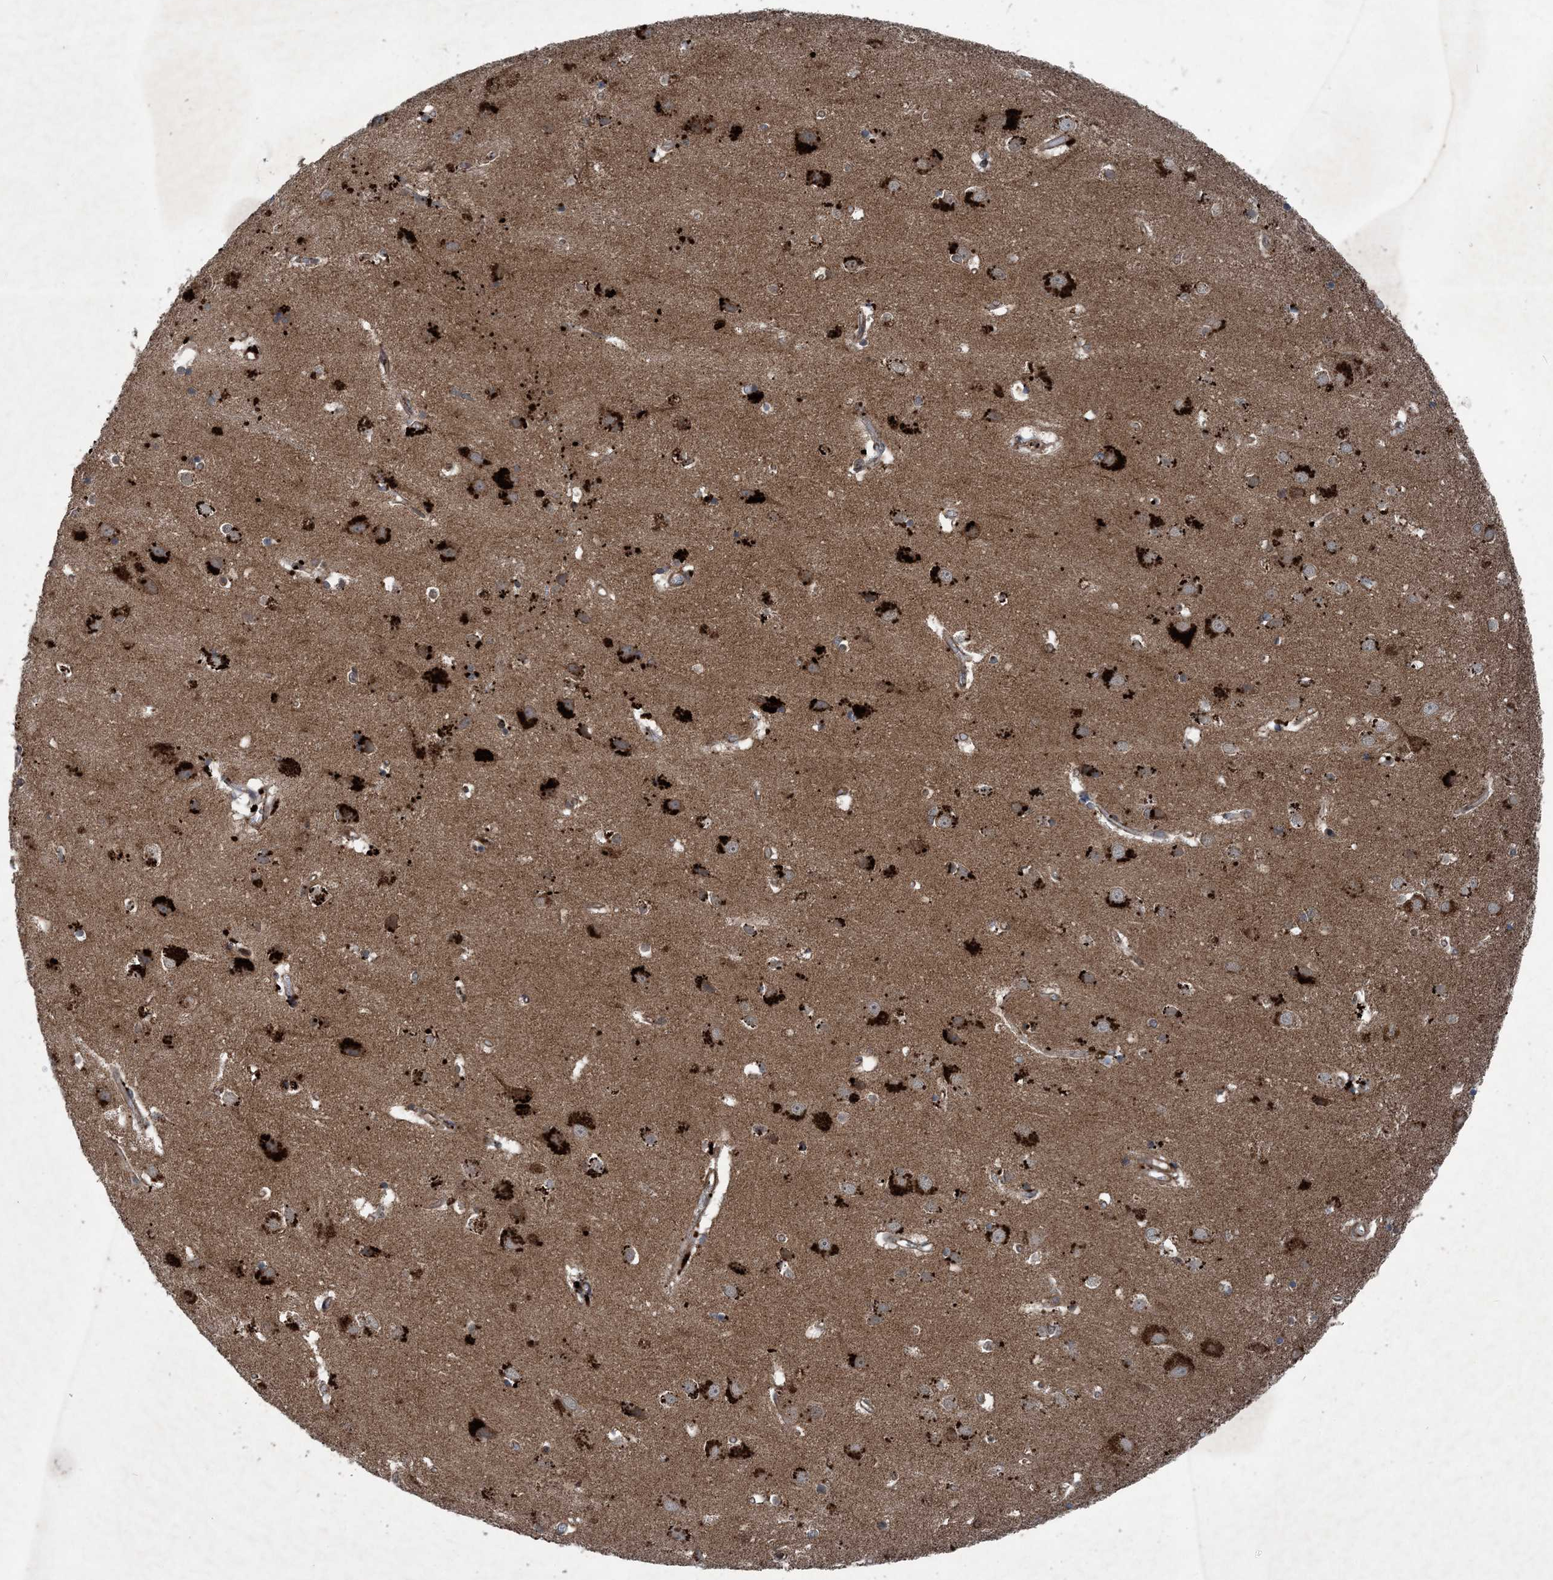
{"staining": {"intensity": "moderate", "quantity": "25%-75%", "location": "cytoplasmic/membranous,nuclear"}, "tissue": "cerebral cortex", "cell_type": "Endothelial cells", "image_type": "normal", "snomed": [{"axis": "morphology", "description": "Normal tissue, NOS"}, {"axis": "topography", "description": "Cerebral cortex"}], "caption": "Endothelial cells show moderate cytoplasmic/membranous,nuclear expression in approximately 25%-75% of cells in unremarkable cerebral cortex.", "gene": "NDUFA2", "patient": {"sex": "male", "age": 54}}